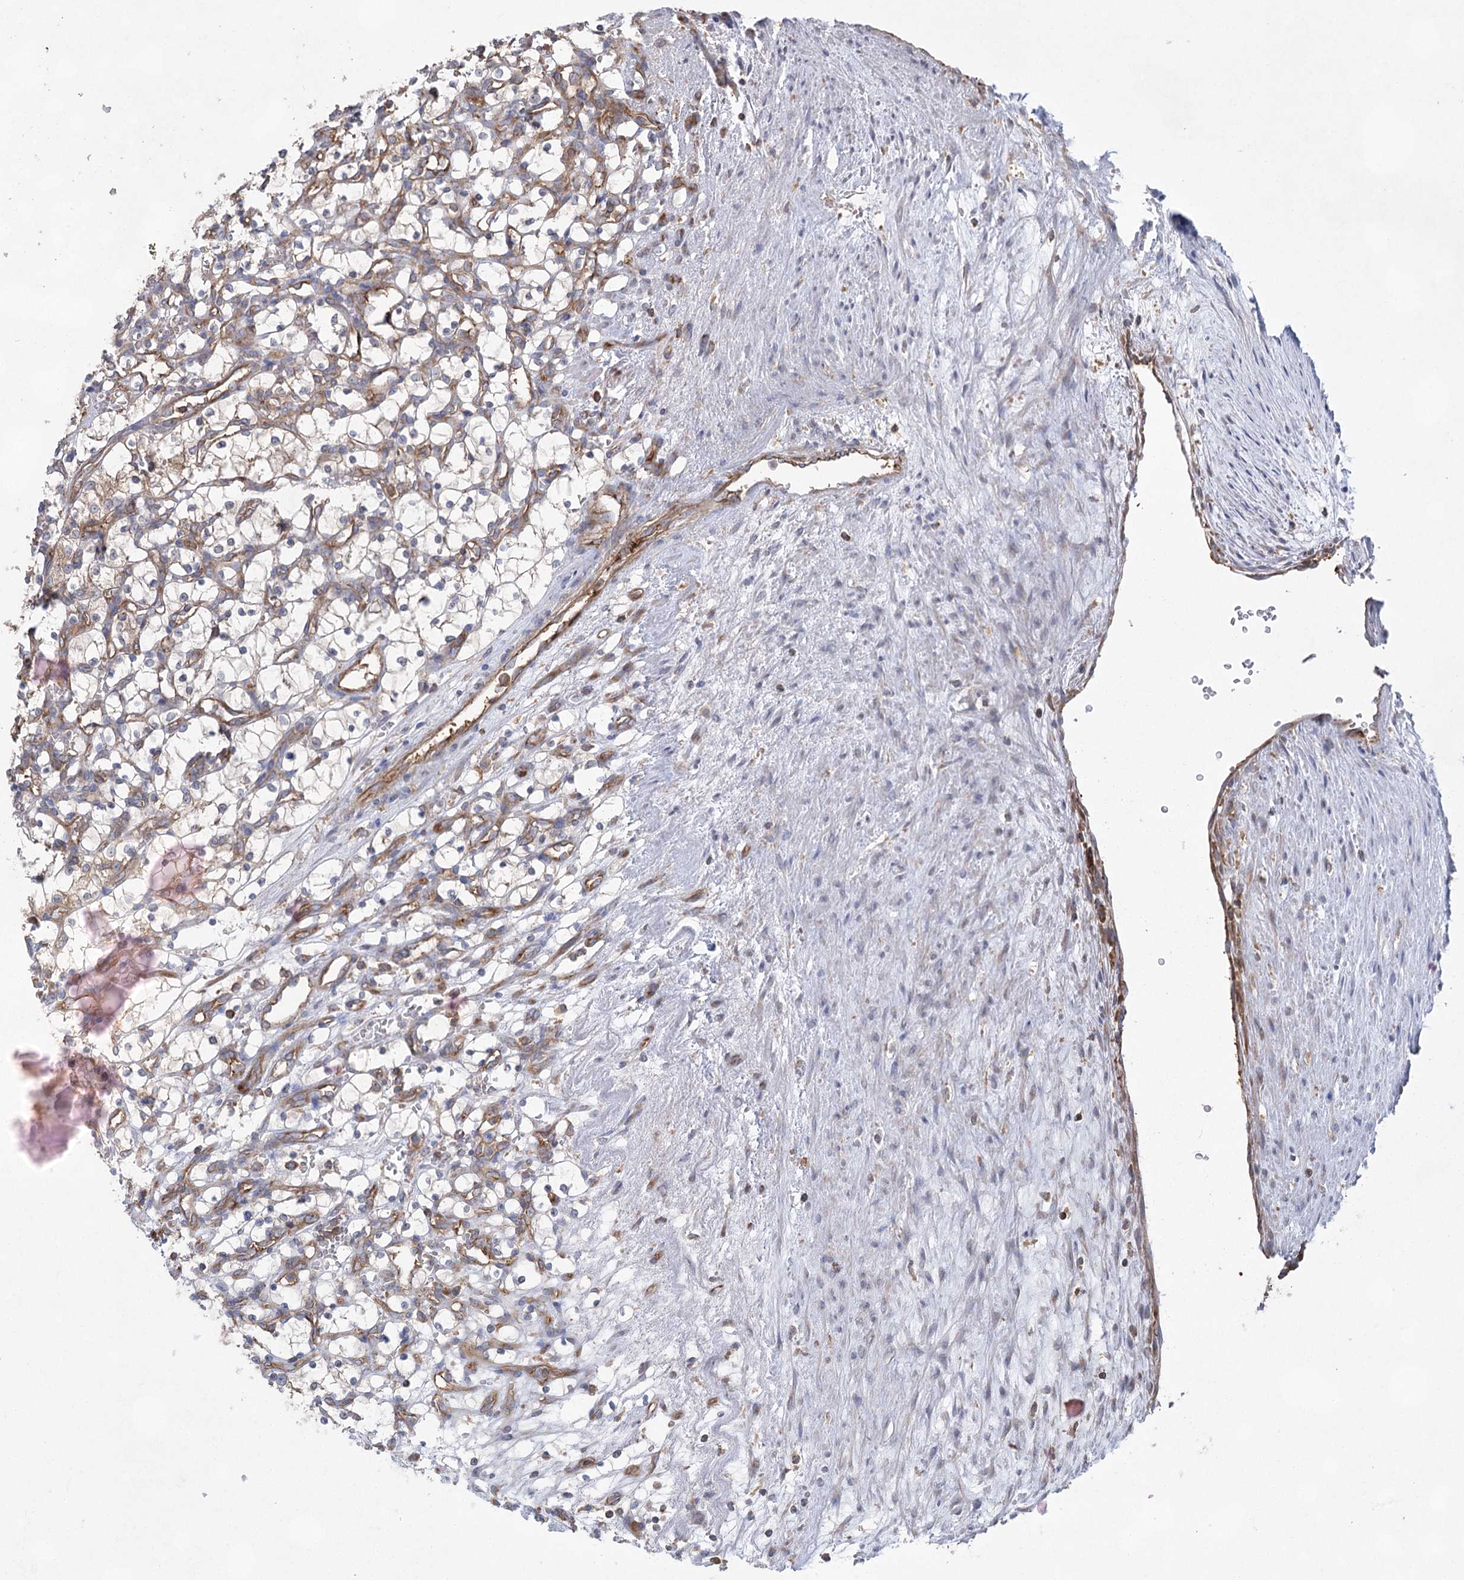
{"staining": {"intensity": "weak", "quantity": "25%-75%", "location": "cytoplasmic/membranous"}, "tissue": "renal cancer", "cell_type": "Tumor cells", "image_type": "cancer", "snomed": [{"axis": "morphology", "description": "Adenocarcinoma, NOS"}, {"axis": "topography", "description": "Kidney"}], "caption": "IHC micrograph of human adenocarcinoma (renal) stained for a protein (brown), which reveals low levels of weak cytoplasmic/membranous positivity in about 25%-75% of tumor cells.", "gene": "EIF3A", "patient": {"sex": "female", "age": 69}}